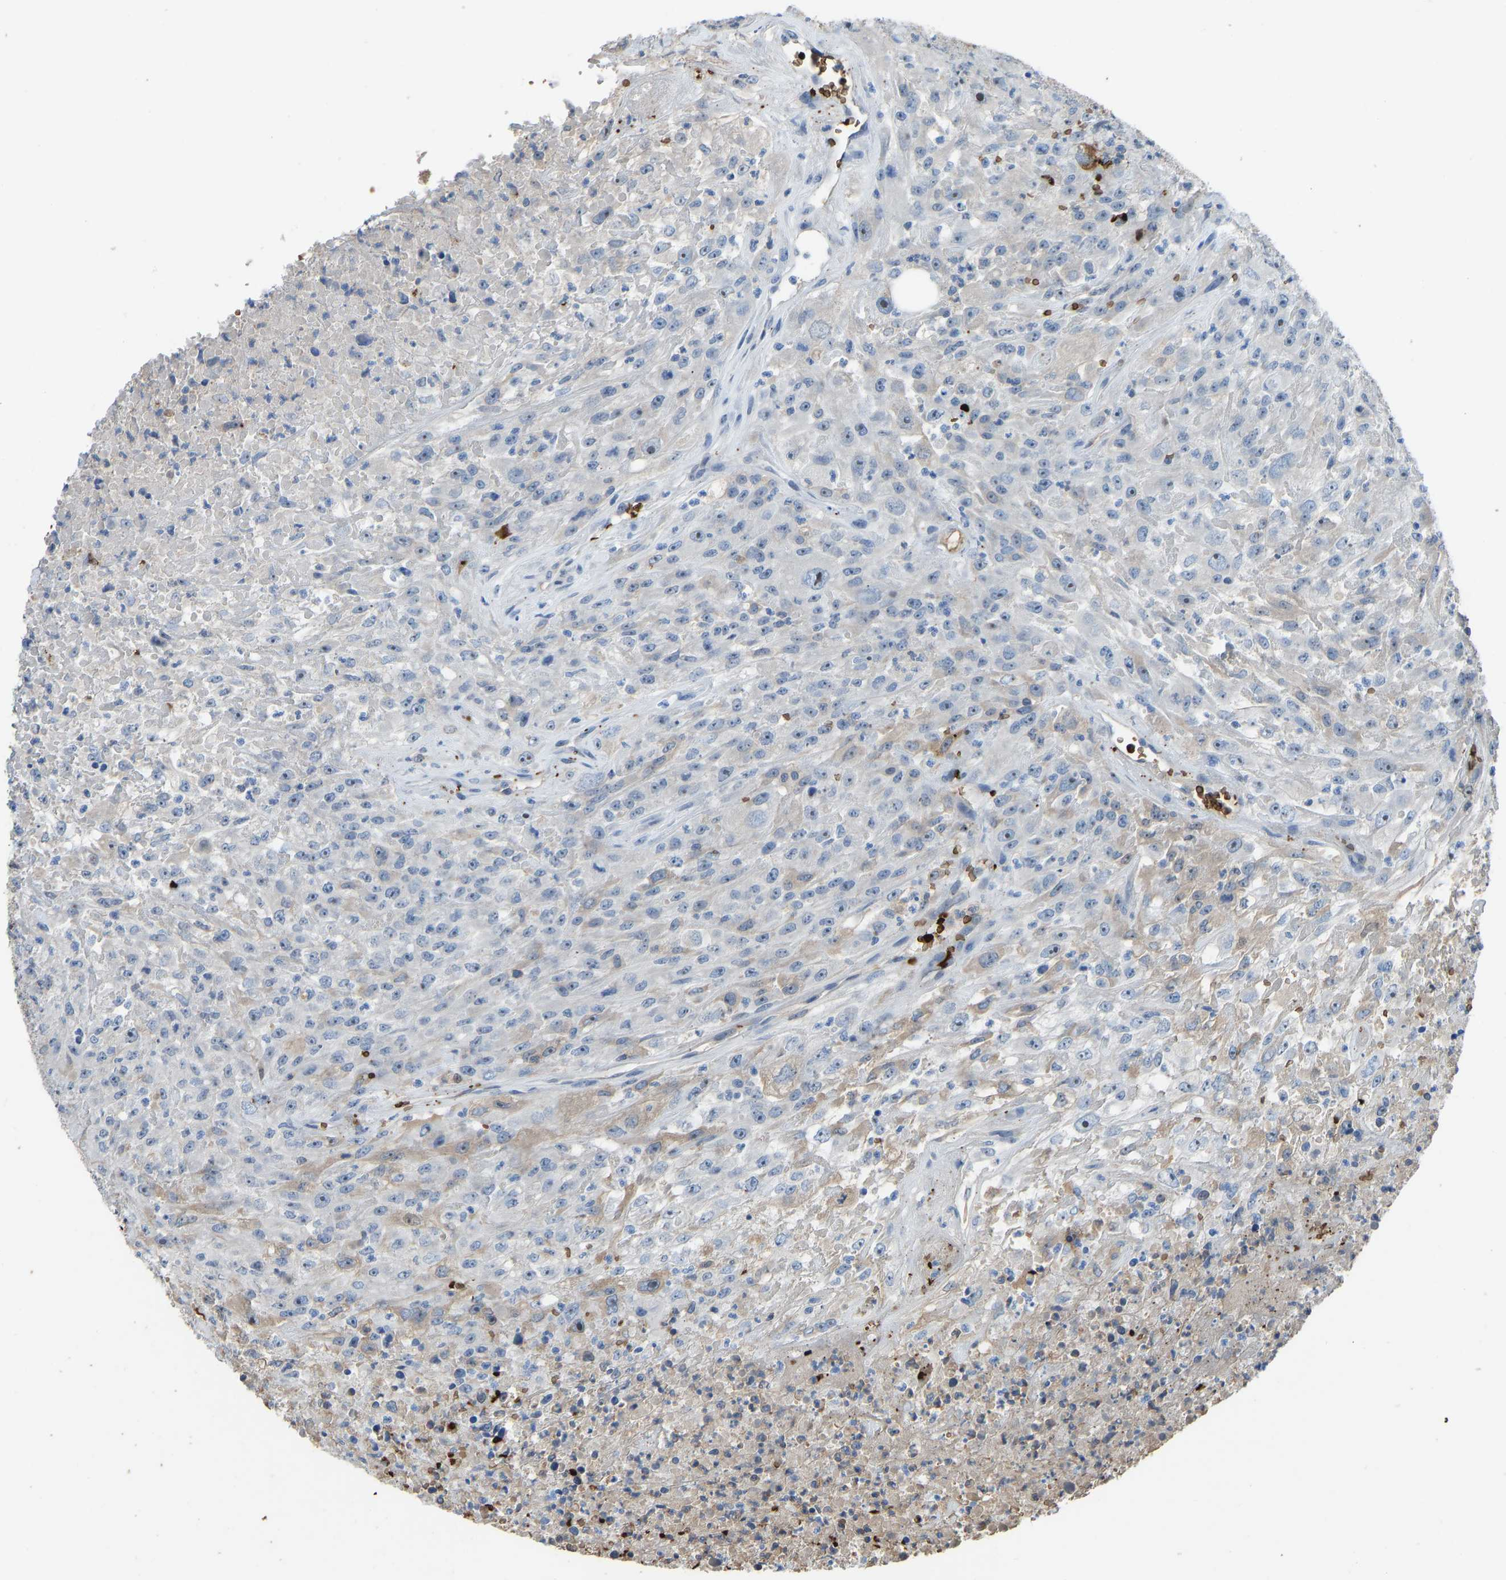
{"staining": {"intensity": "negative", "quantity": "none", "location": "none"}, "tissue": "urothelial cancer", "cell_type": "Tumor cells", "image_type": "cancer", "snomed": [{"axis": "morphology", "description": "Urothelial carcinoma, High grade"}, {"axis": "topography", "description": "Urinary bladder"}], "caption": "An image of human urothelial cancer is negative for staining in tumor cells.", "gene": "PIGS", "patient": {"sex": "male", "age": 46}}